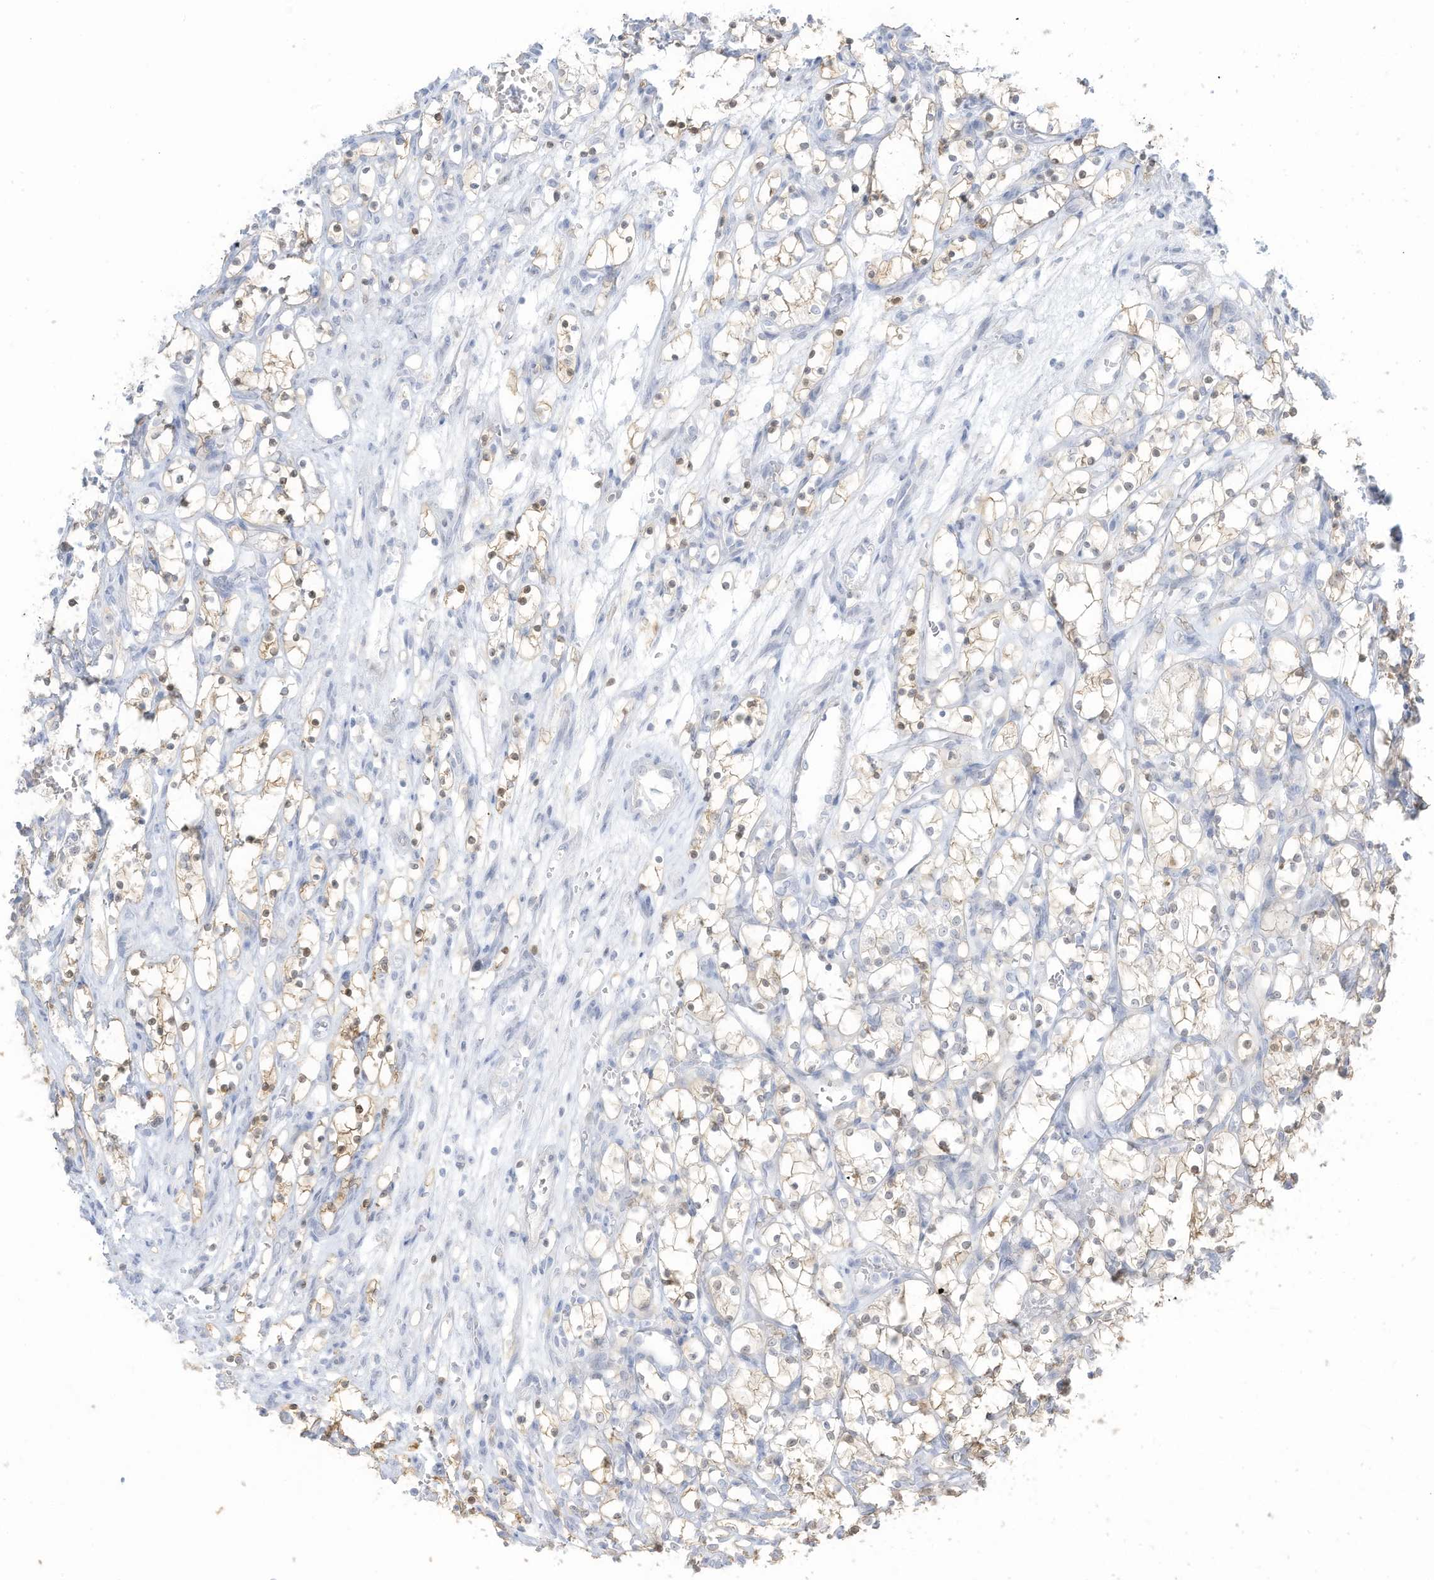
{"staining": {"intensity": "weak", "quantity": ">75%", "location": "cytoplasmic/membranous,nuclear"}, "tissue": "renal cancer", "cell_type": "Tumor cells", "image_type": "cancer", "snomed": [{"axis": "morphology", "description": "Adenocarcinoma, NOS"}, {"axis": "topography", "description": "Kidney"}], "caption": "A micrograph of human renal adenocarcinoma stained for a protein demonstrates weak cytoplasmic/membranous and nuclear brown staining in tumor cells.", "gene": "ASPRV1", "patient": {"sex": "female", "age": 69}}